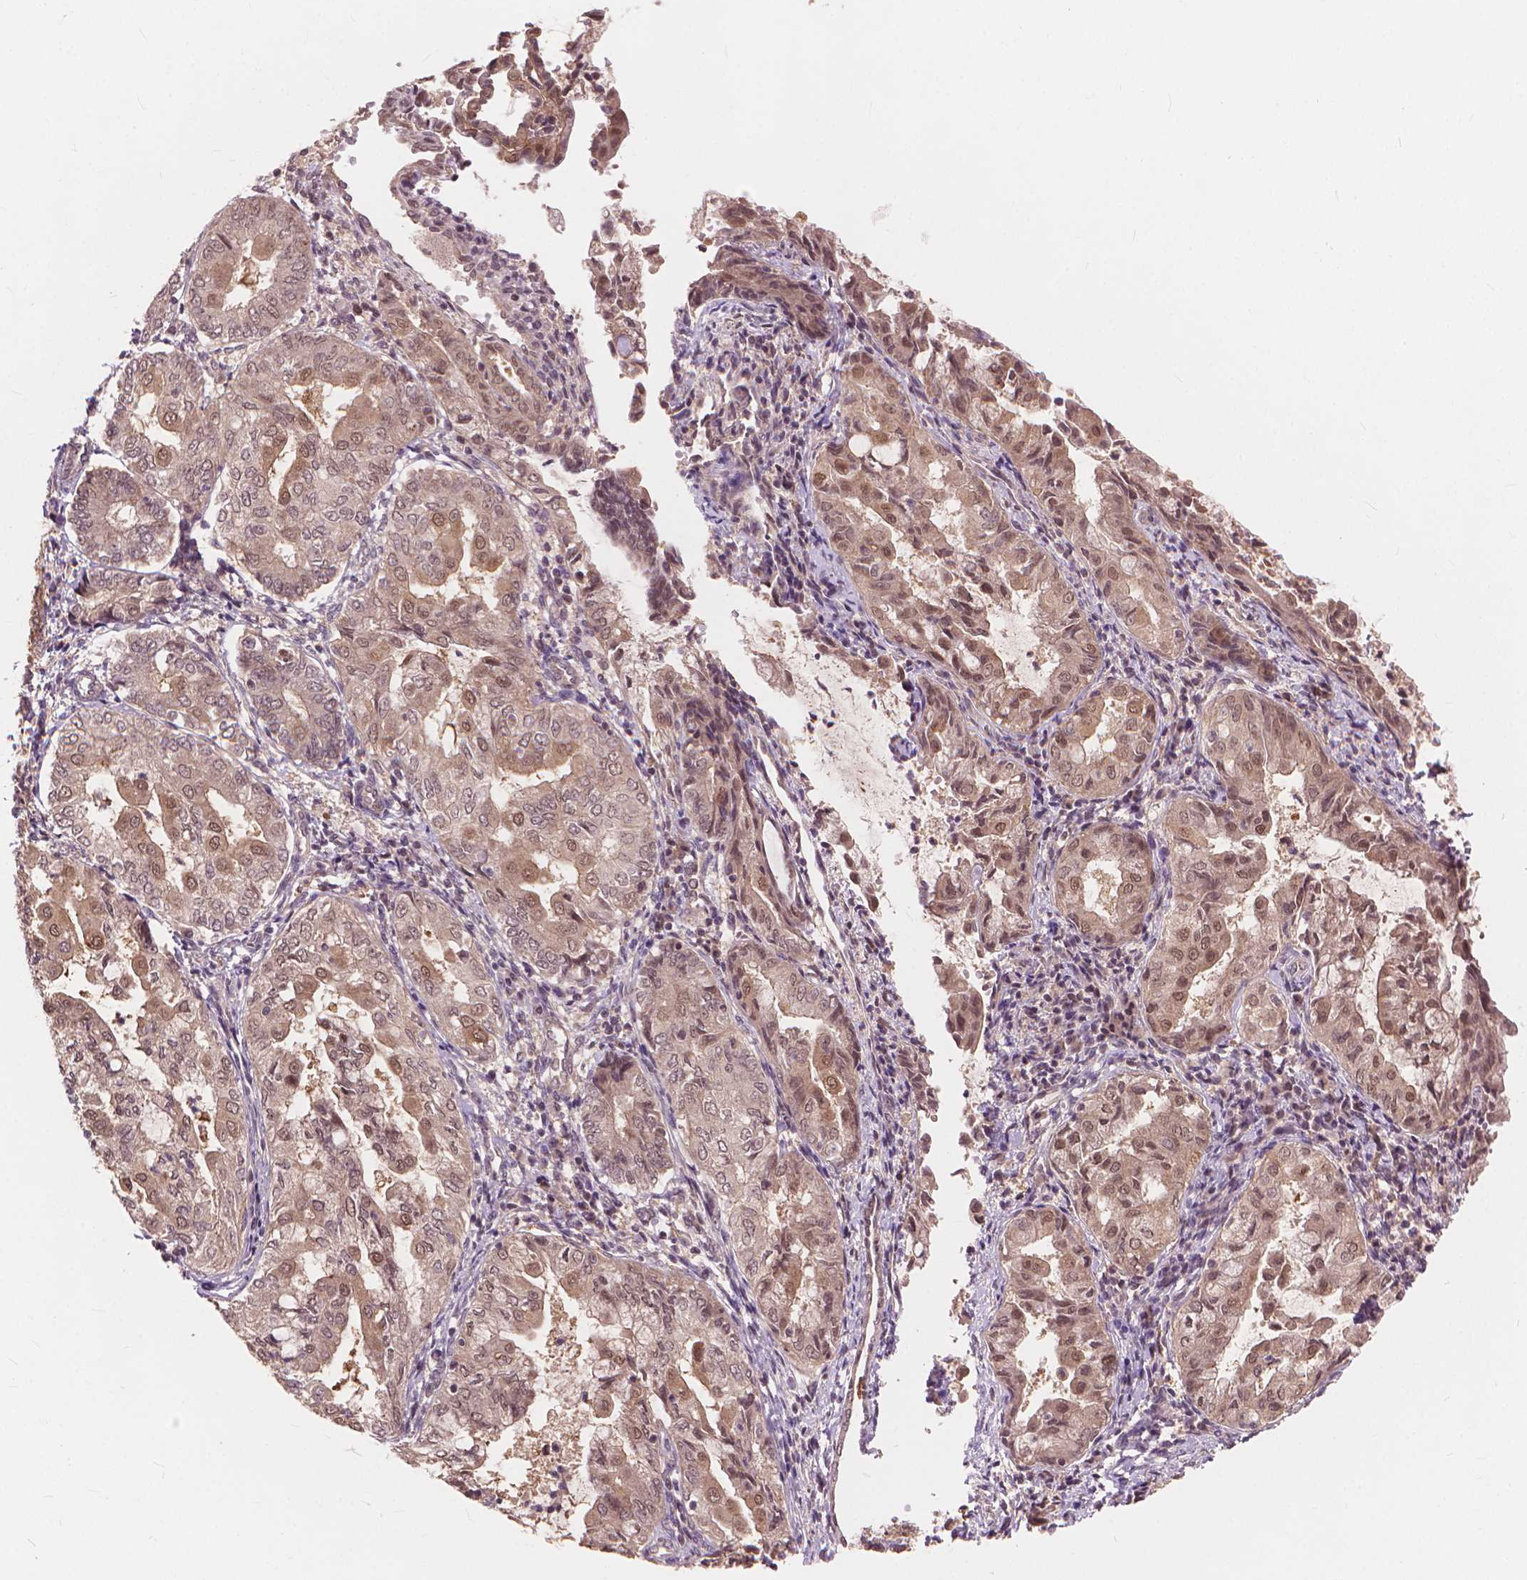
{"staining": {"intensity": "moderate", "quantity": "25%-75%", "location": "nuclear"}, "tissue": "endometrial cancer", "cell_type": "Tumor cells", "image_type": "cancer", "snomed": [{"axis": "morphology", "description": "Adenocarcinoma, NOS"}, {"axis": "topography", "description": "Endometrium"}], "caption": "Protein staining by immunohistochemistry (IHC) shows moderate nuclear staining in approximately 25%-75% of tumor cells in adenocarcinoma (endometrial).", "gene": "SSU72", "patient": {"sex": "female", "age": 68}}